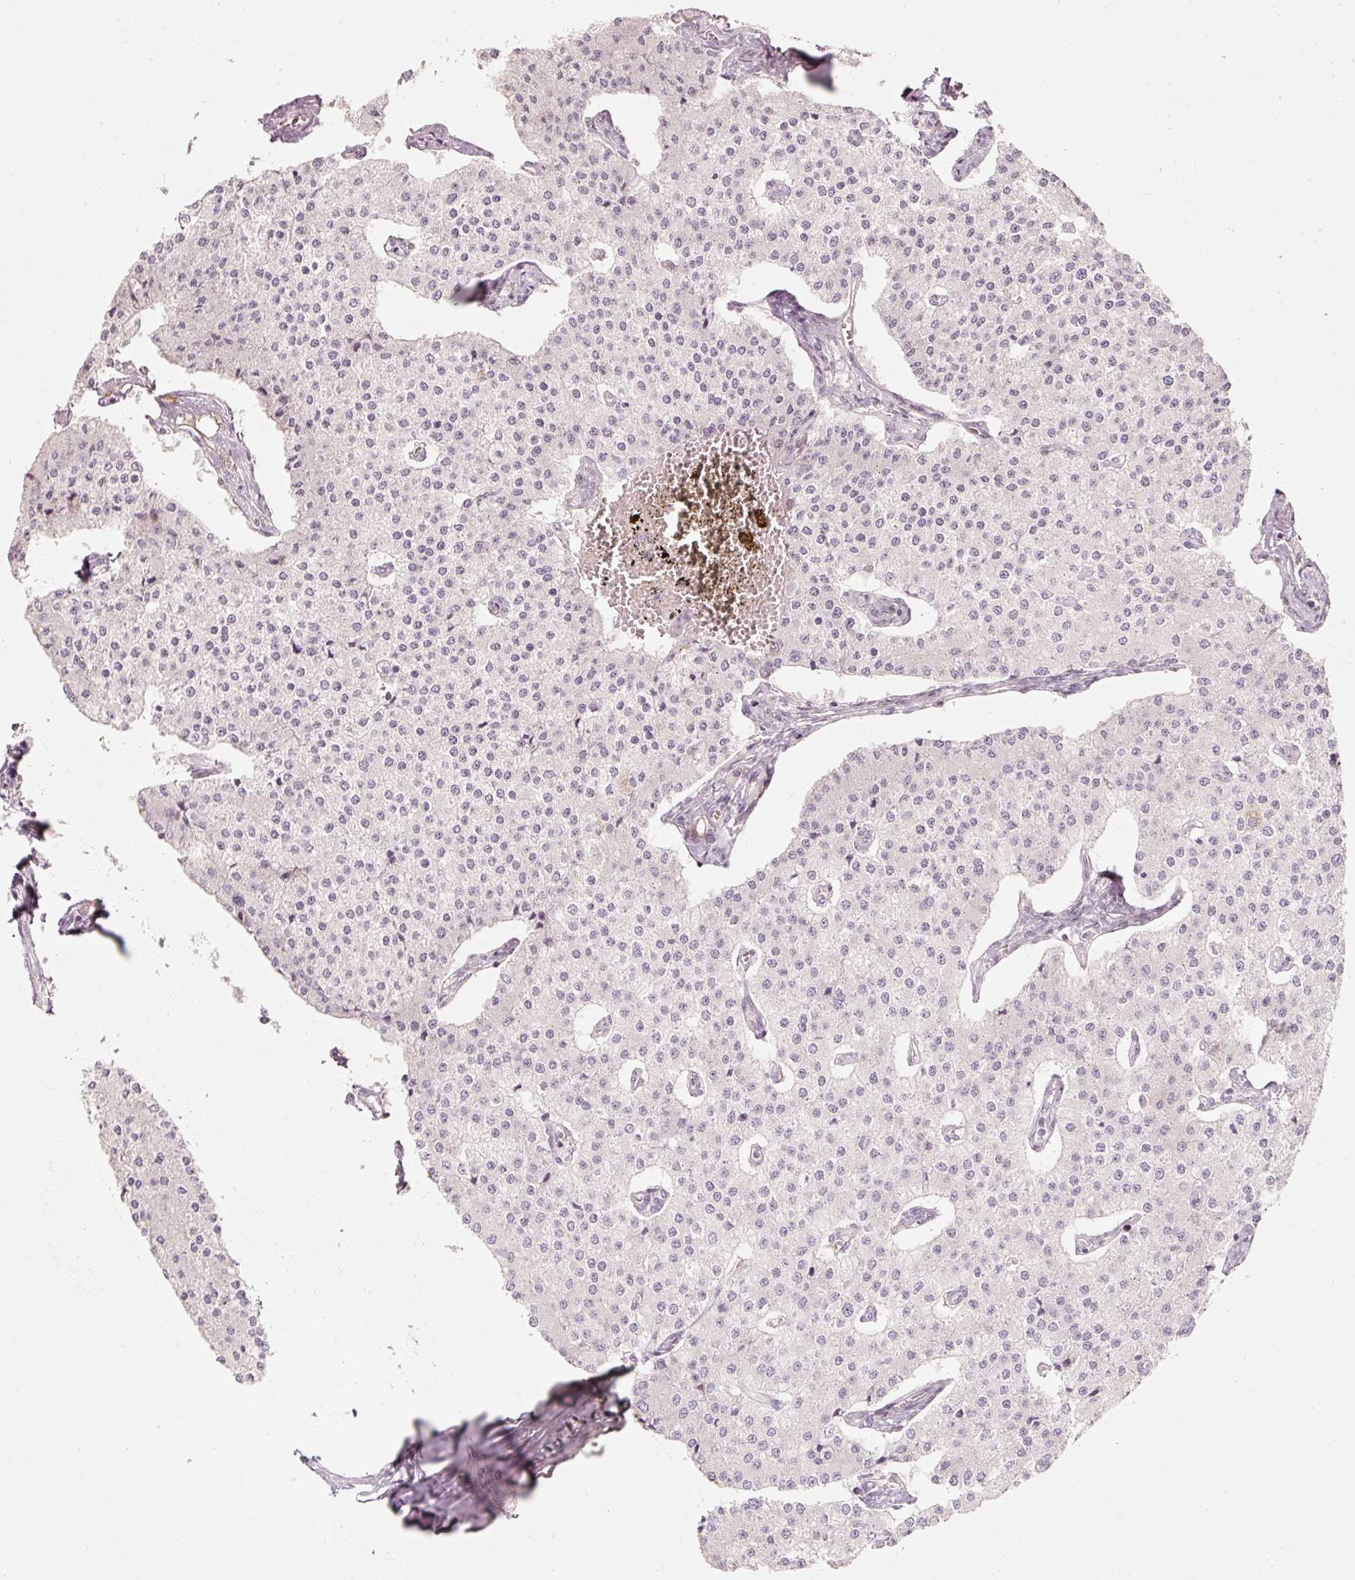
{"staining": {"intensity": "negative", "quantity": "none", "location": "none"}, "tissue": "carcinoid", "cell_type": "Tumor cells", "image_type": "cancer", "snomed": [{"axis": "morphology", "description": "Carcinoid, malignant, NOS"}, {"axis": "topography", "description": "Colon"}], "caption": "DAB (3,3'-diaminobenzidine) immunohistochemical staining of carcinoid (malignant) exhibits no significant expression in tumor cells.", "gene": "SLC20A1", "patient": {"sex": "female", "age": 52}}